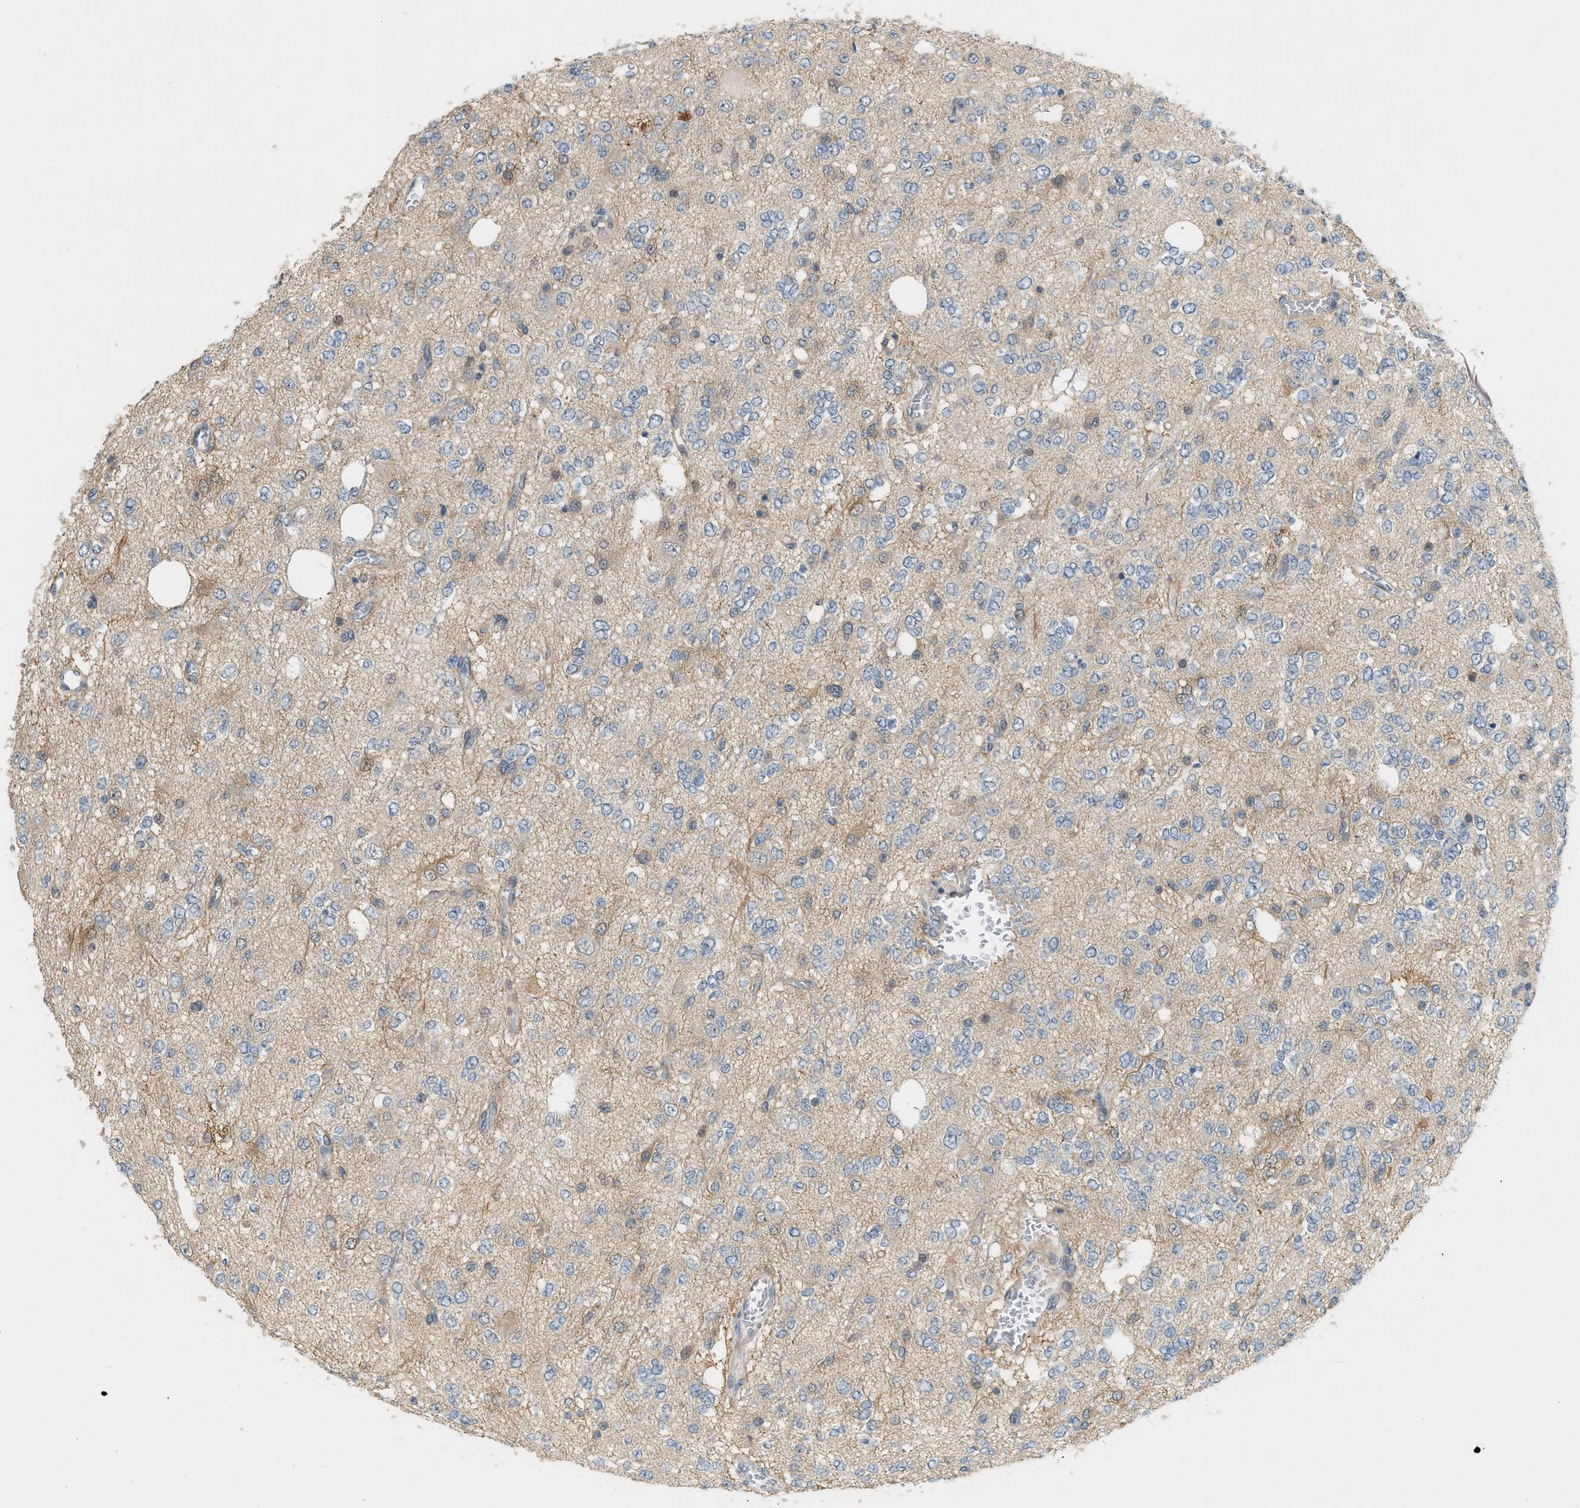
{"staining": {"intensity": "negative", "quantity": "none", "location": "none"}, "tissue": "glioma", "cell_type": "Tumor cells", "image_type": "cancer", "snomed": [{"axis": "morphology", "description": "Glioma, malignant, Low grade"}, {"axis": "topography", "description": "Brain"}], "caption": "Malignant low-grade glioma was stained to show a protein in brown. There is no significant expression in tumor cells.", "gene": "PDCL3", "patient": {"sex": "male", "age": 38}}